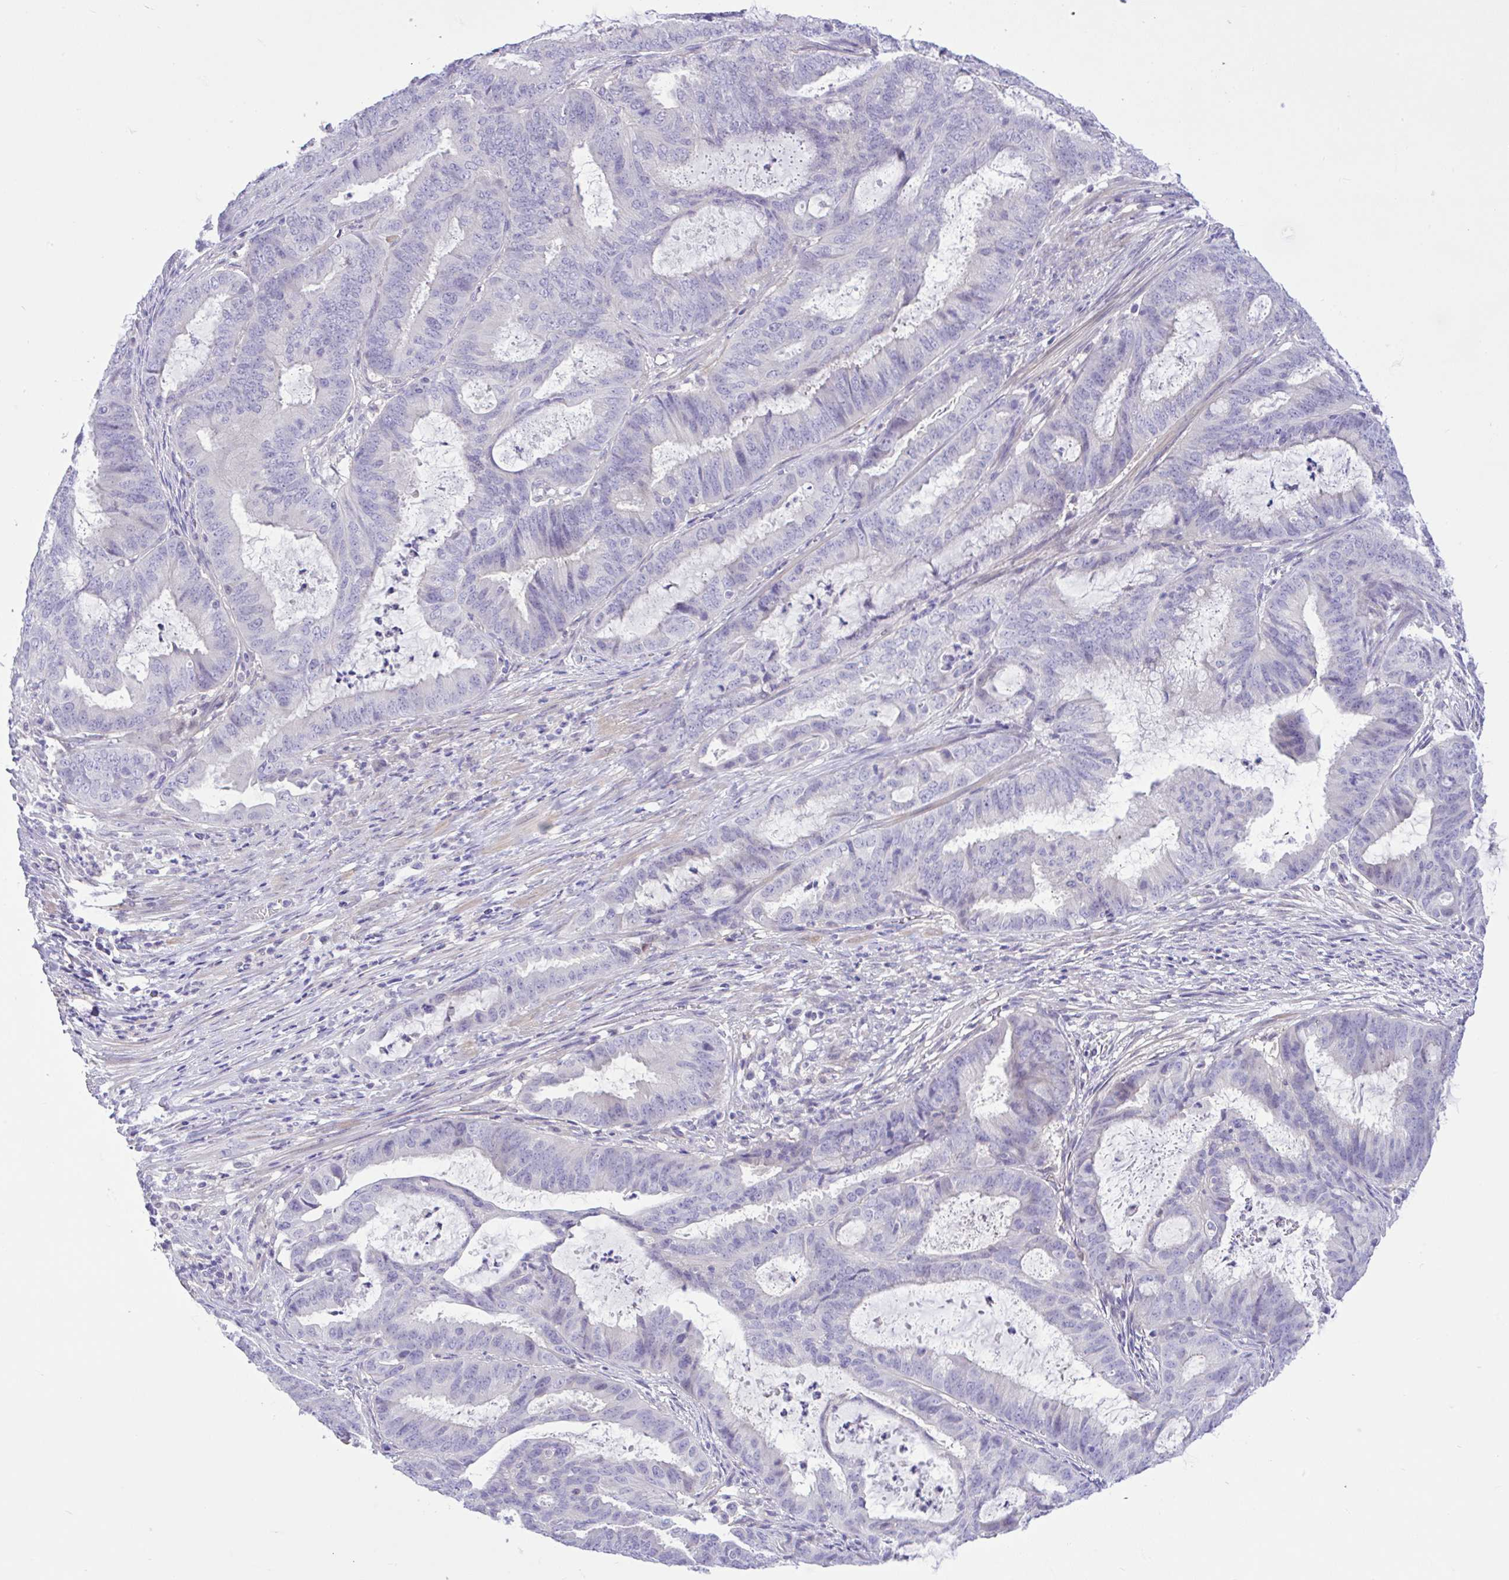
{"staining": {"intensity": "negative", "quantity": "none", "location": "none"}, "tissue": "endometrial cancer", "cell_type": "Tumor cells", "image_type": "cancer", "snomed": [{"axis": "morphology", "description": "Adenocarcinoma, NOS"}, {"axis": "topography", "description": "Endometrium"}], "caption": "Tumor cells are negative for brown protein staining in endometrial cancer.", "gene": "ANO4", "patient": {"sex": "female", "age": 51}}